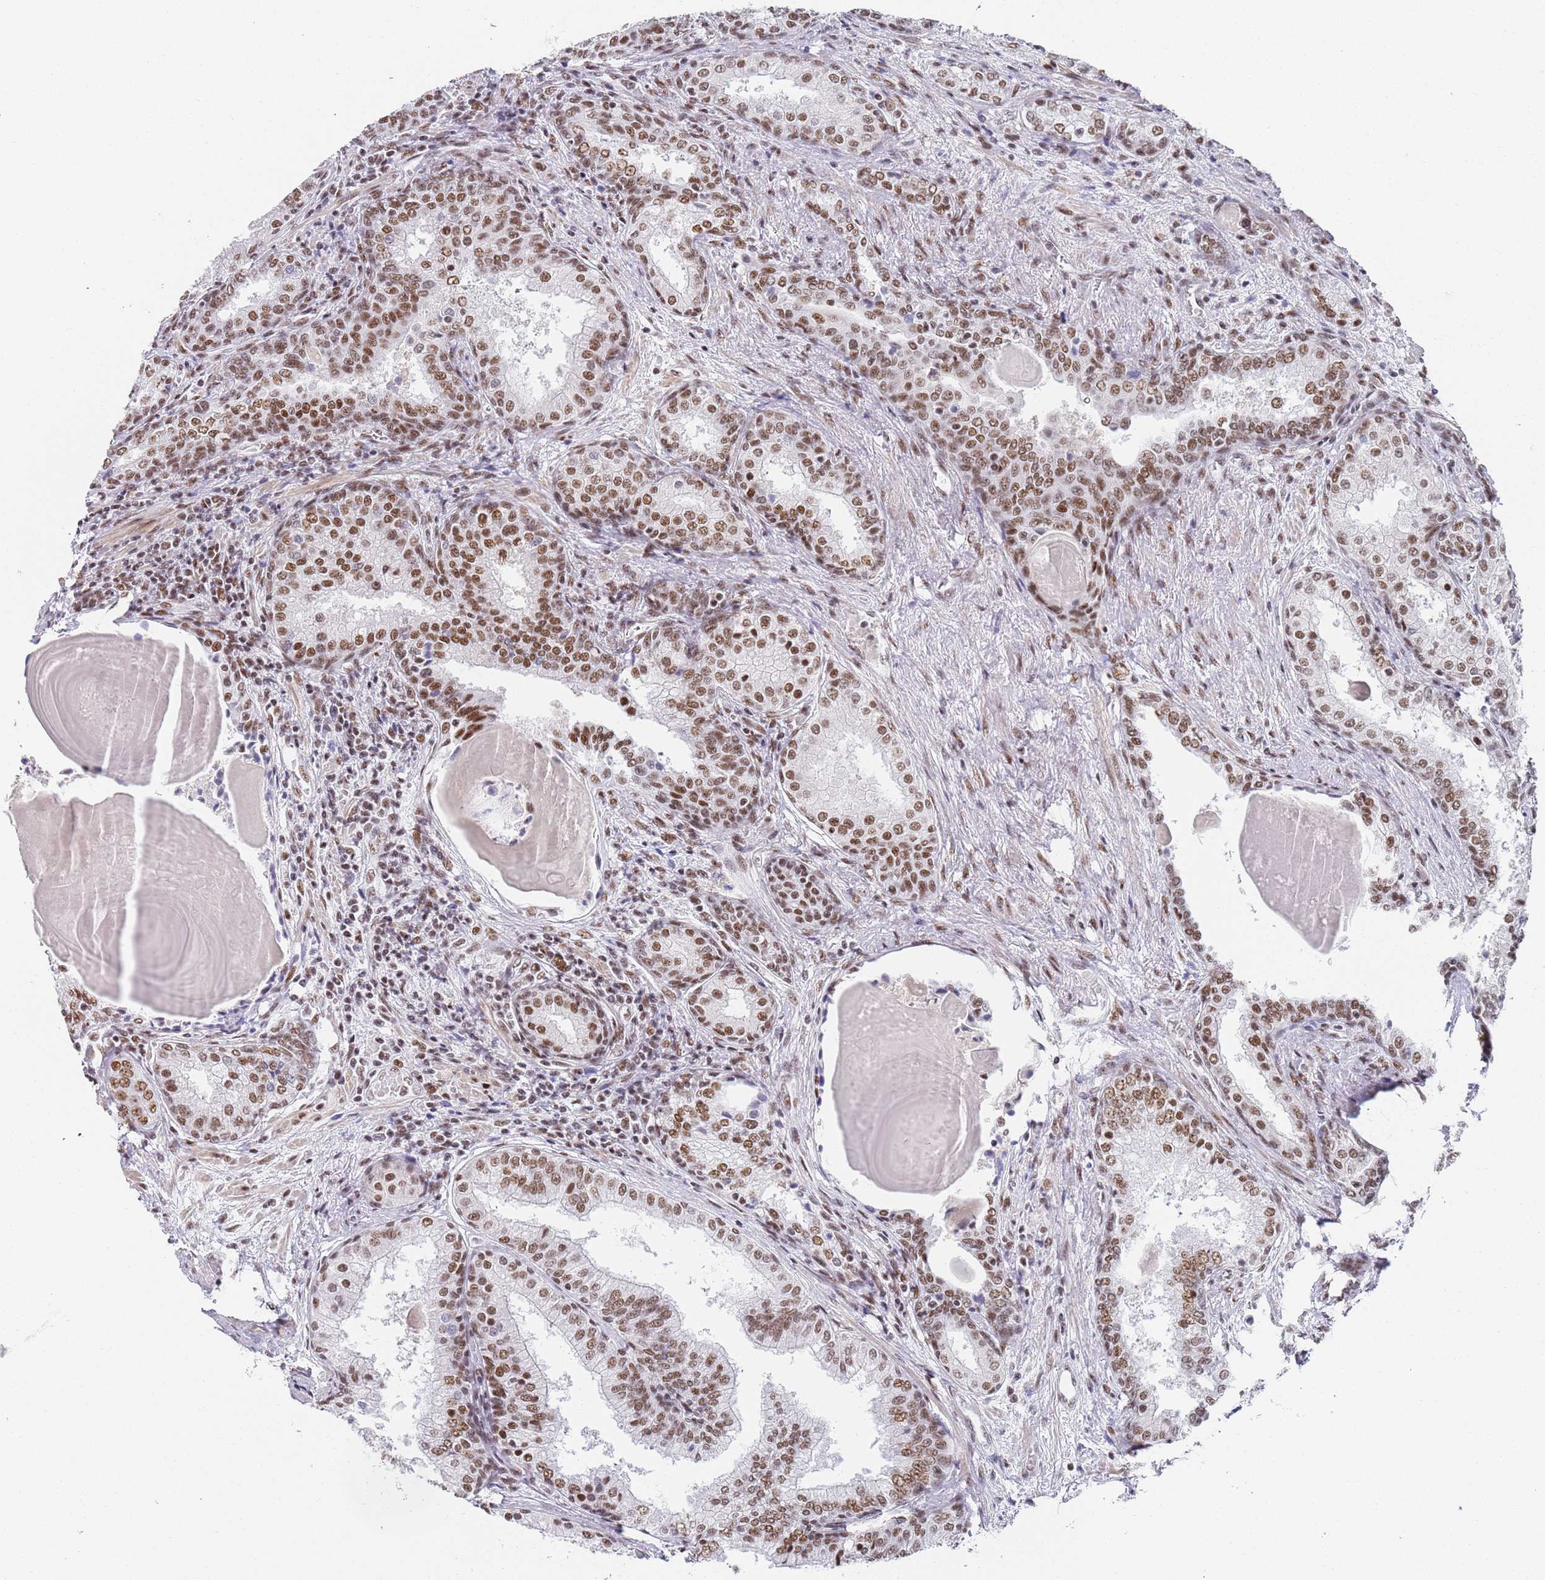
{"staining": {"intensity": "moderate", "quantity": ">75%", "location": "nuclear"}, "tissue": "prostate cancer", "cell_type": "Tumor cells", "image_type": "cancer", "snomed": [{"axis": "morphology", "description": "Adenocarcinoma, High grade"}, {"axis": "topography", "description": "Prostate"}], "caption": "Prostate cancer (high-grade adenocarcinoma) stained with a protein marker displays moderate staining in tumor cells.", "gene": "AKAP8L", "patient": {"sex": "male", "age": 63}}